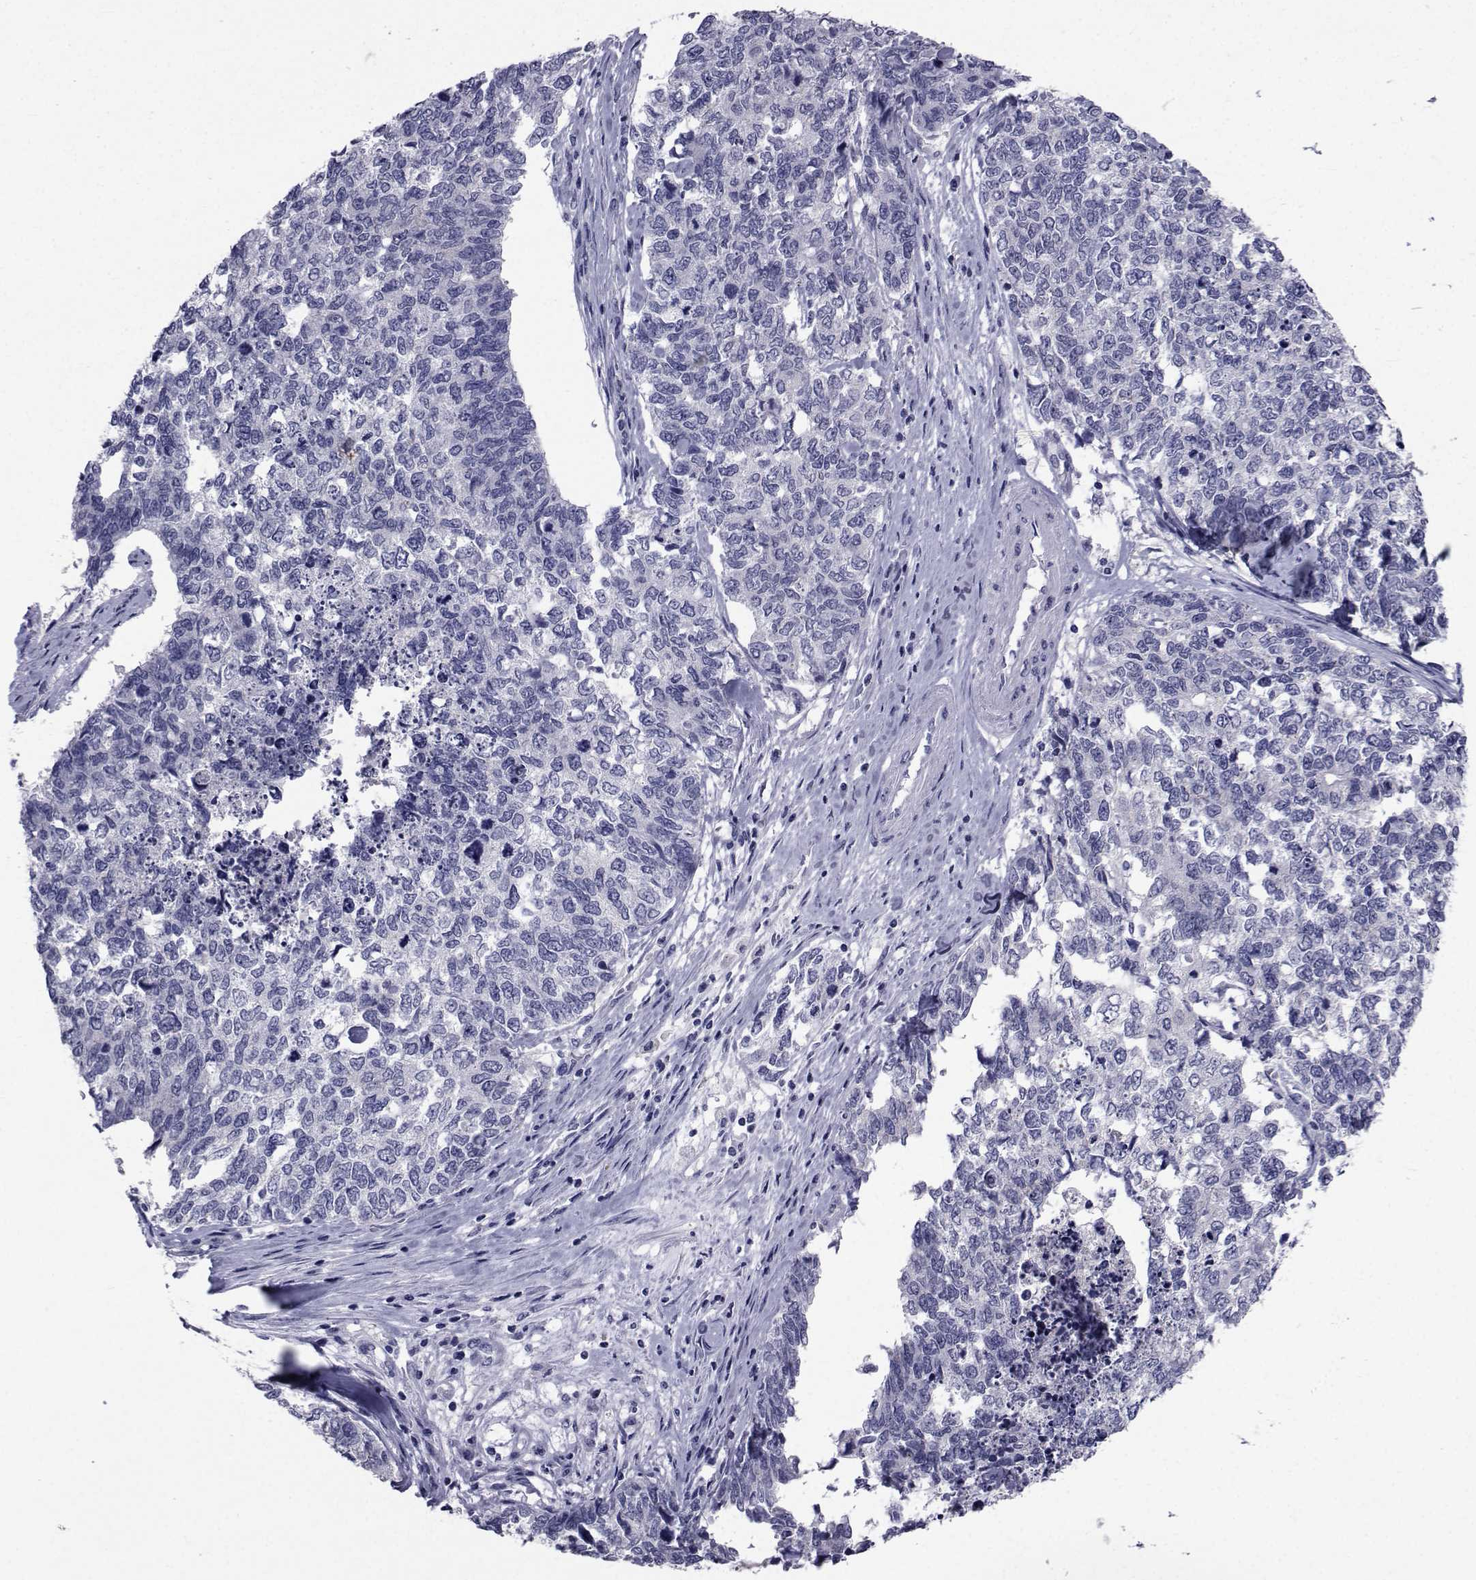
{"staining": {"intensity": "negative", "quantity": "none", "location": "none"}, "tissue": "cervical cancer", "cell_type": "Tumor cells", "image_type": "cancer", "snomed": [{"axis": "morphology", "description": "Squamous cell carcinoma, NOS"}, {"axis": "topography", "description": "Cervix"}], "caption": "Tumor cells are negative for protein expression in human squamous cell carcinoma (cervical). (Immunohistochemistry, brightfield microscopy, high magnification).", "gene": "SEMA5B", "patient": {"sex": "female", "age": 63}}